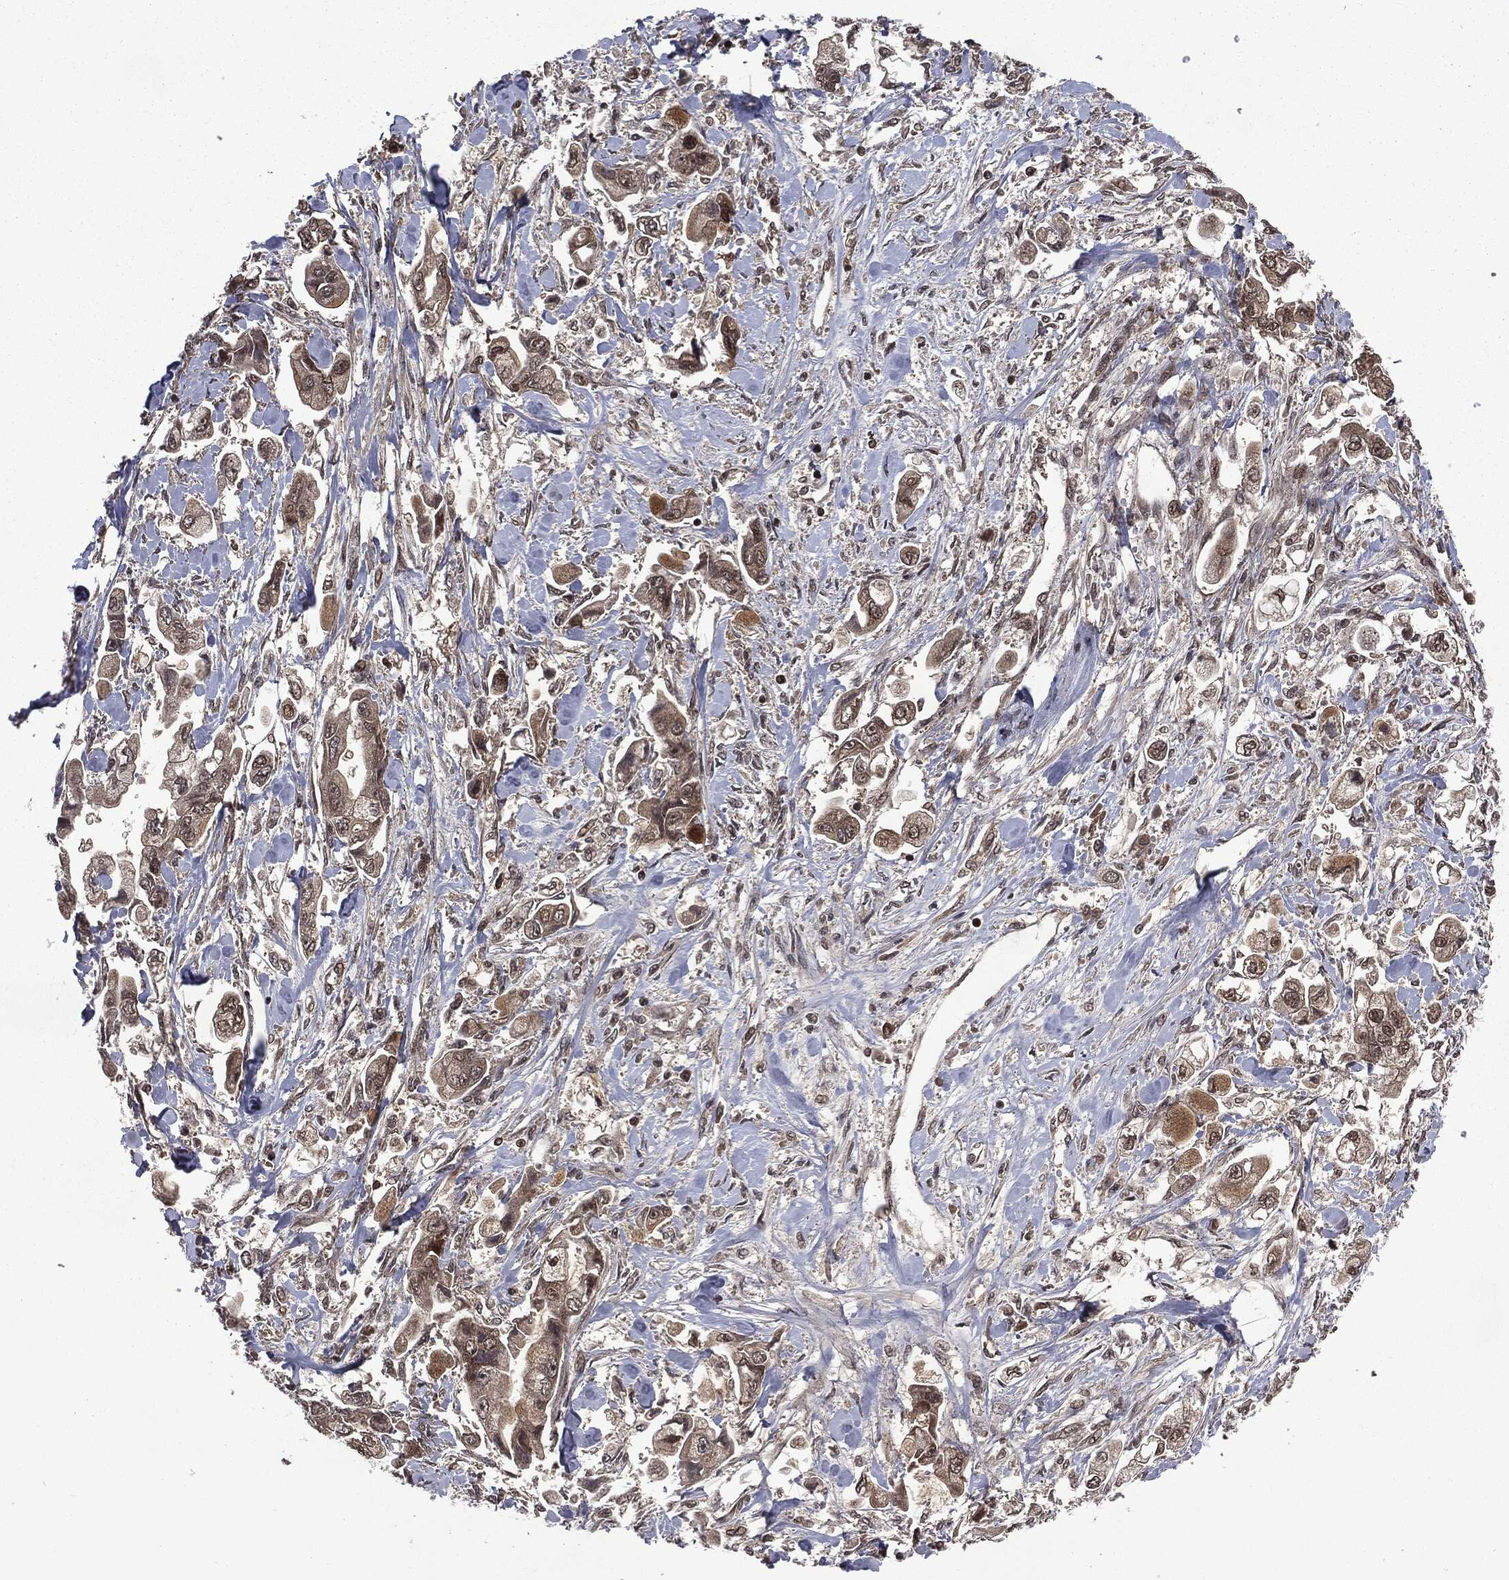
{"staining": {"intensity": "moderate", "quantity": "25%-75%", "location": "cytoplasmic/membranous,nuclear"}, "tissue": "stomach cancer", "cell_type": "Tumor cells", "image_type": "cancer", "snomed": [{"axis": "morphology", "description": "Adenocarcinoma, NOS"}, {"axis": "topography", "description": "Stomach"}], "caption": "Immunohistochemical staining of human stomach adenocarcinoma reveals medium levels of moderate cytoplasmic/membranous and nuclear staining in approximately 25%-75% of tumor cells. (DAB IHC, brown staining for protein, blue staining for nuclei).", "gene": "STAU2", "patient": {"sex": "male", "age": 62}}